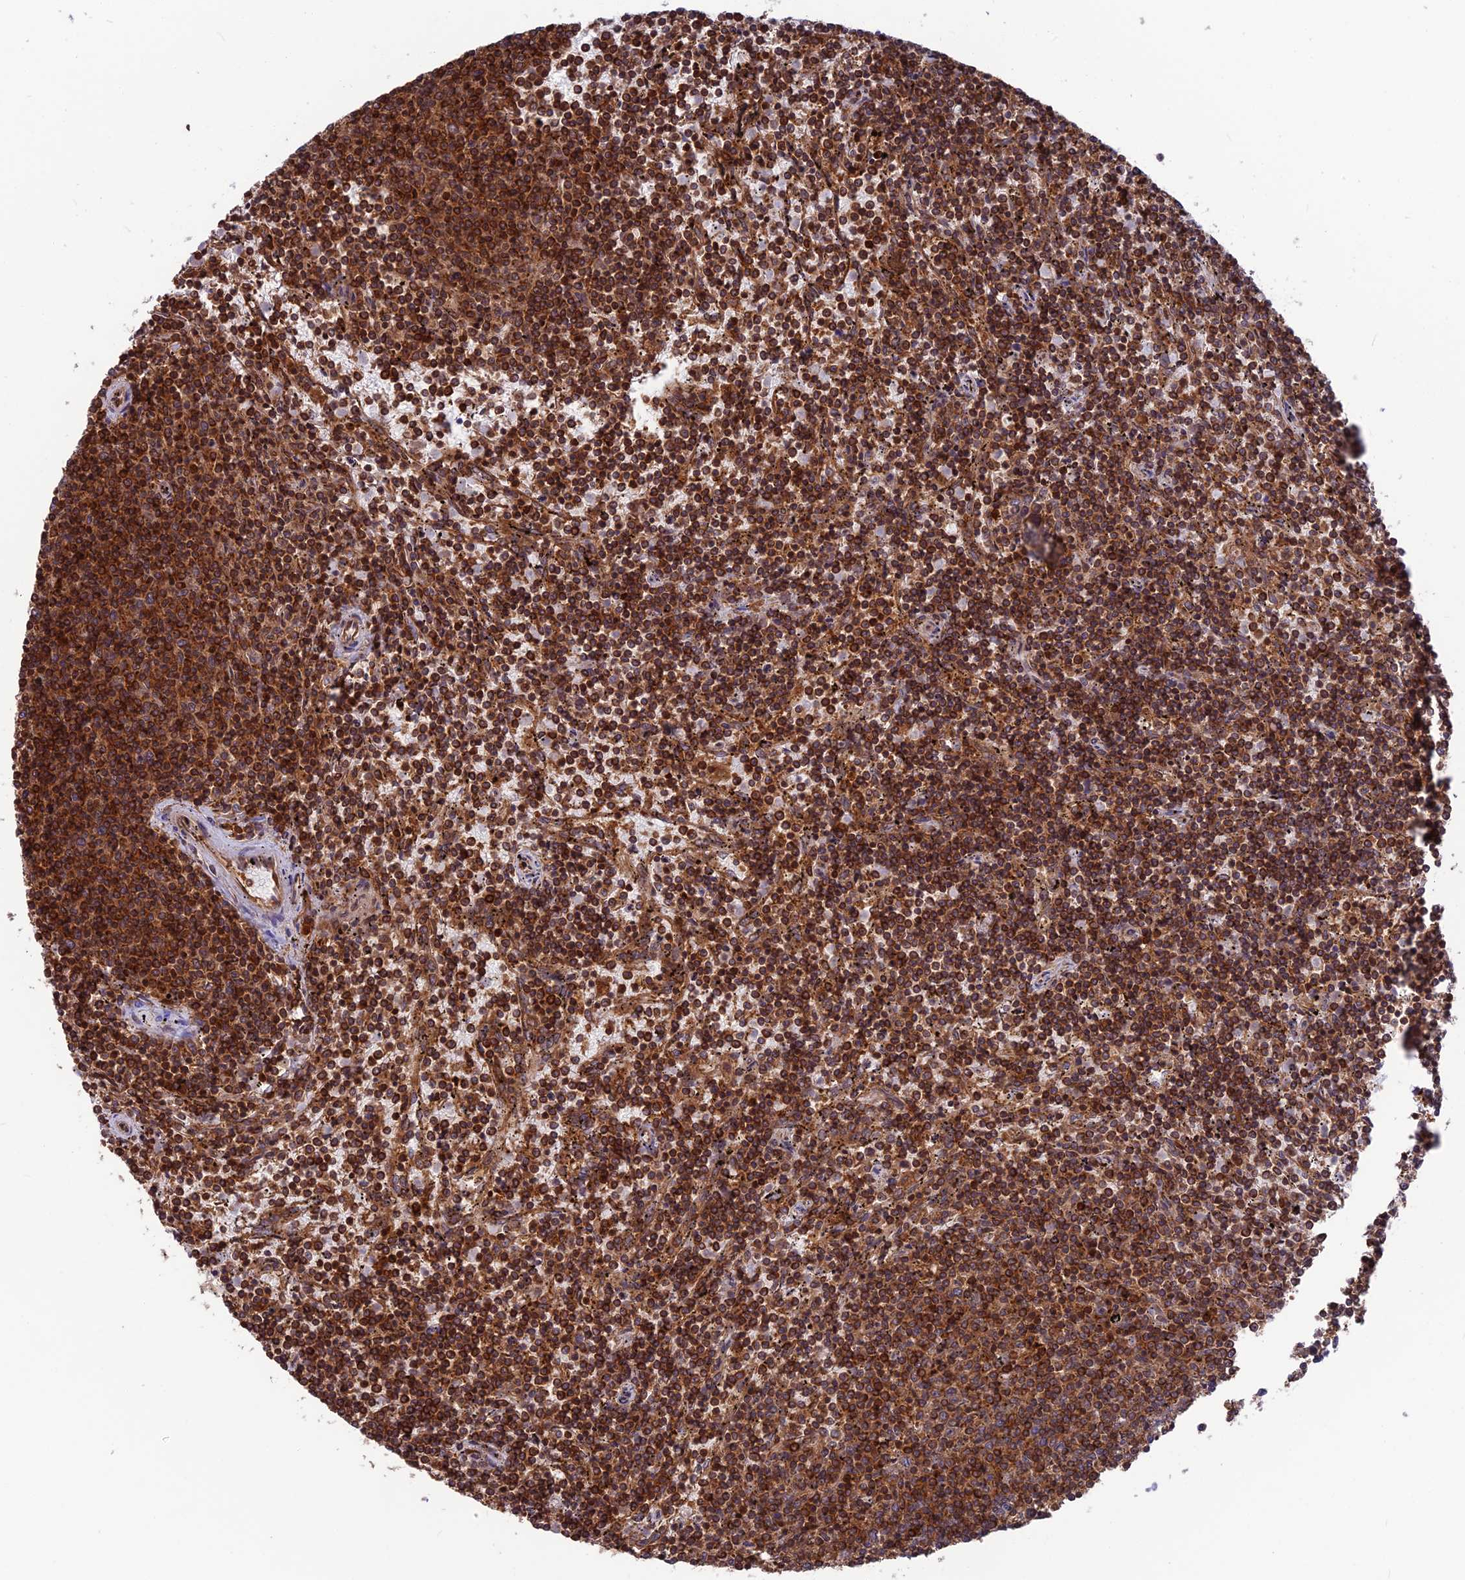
{"staining": {"intensity": "strong", "quantity": ">75%", "location": "cytoplasmic/membranous"}, "tissue": "lymphoma", "cell_type": "Tumor cells", "image_type": "cancer", "snomed": [{"axis": "morphology", "description": "Malignant lymphoma, non-Hodgkin's type, Low grade"}, {"axis": "topography", "description": "Spleen"}], "caption": "Lymphoma stained for a protein demonstrates strong cytoplasmic/membranous positivity in tumor cells.", "gene": "WDR1", "patient": {"sex": "female", "age": 50}}